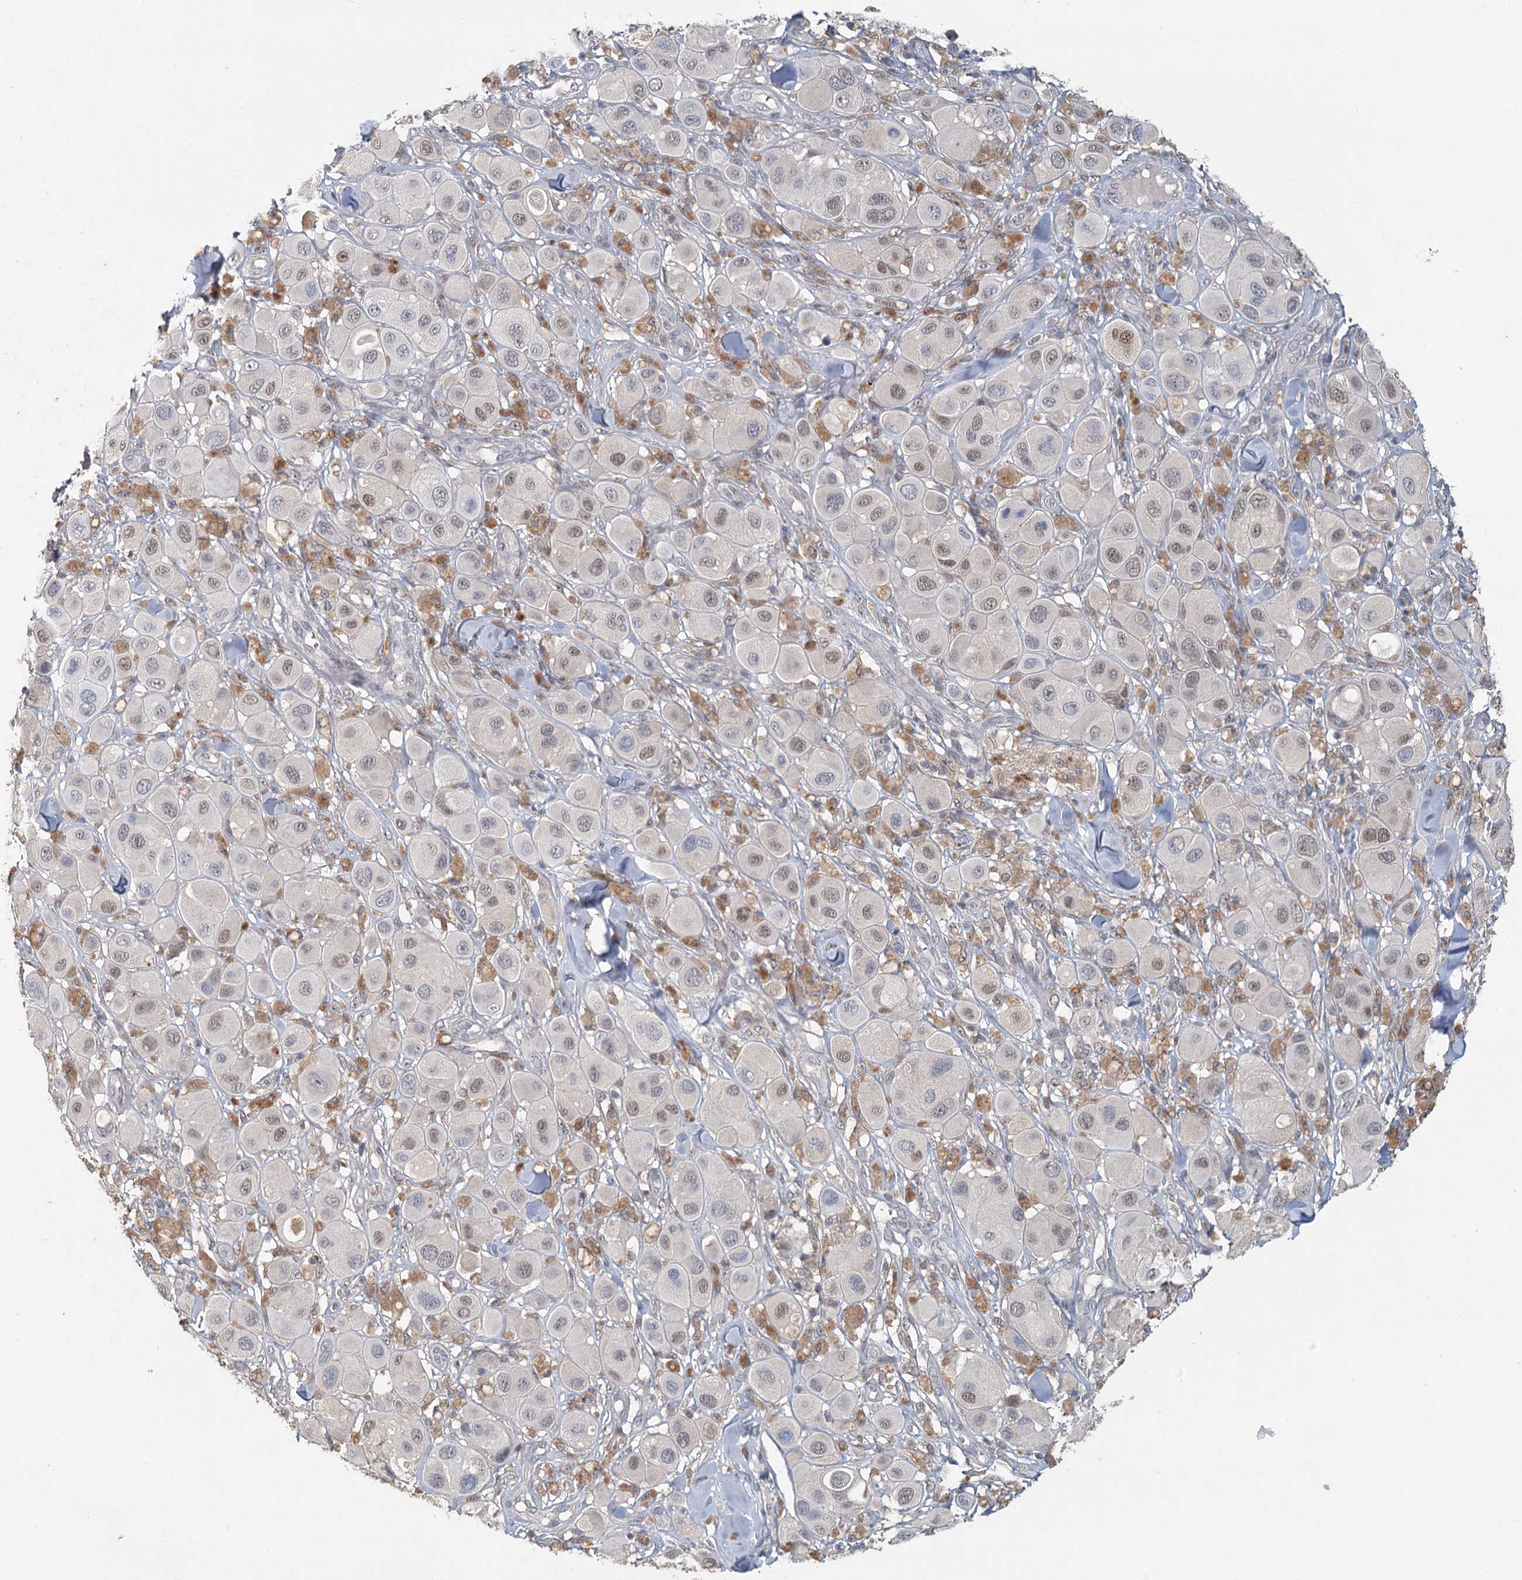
{"staining": {"intensity": "weak", "quantity": "25%-75%", "location": "nuclear"}, "tissue": "melanoma", "cell_type": "Tumor cells", "image_type": "cancer", "snomed": [{"axis": "morphology", "description": "Malignant melanoma, Metastatic site"}, {"axis": "topography", "description": "Skin"}], "caption": "A high-resolution image shows IHC staining of malignant melanoma (metastatic site), which reveals weak nuclear positivity in approximately 25%-75% of tumor cells.", "gene": "ADK", "patient": {"sex": "male", "age": 41}}